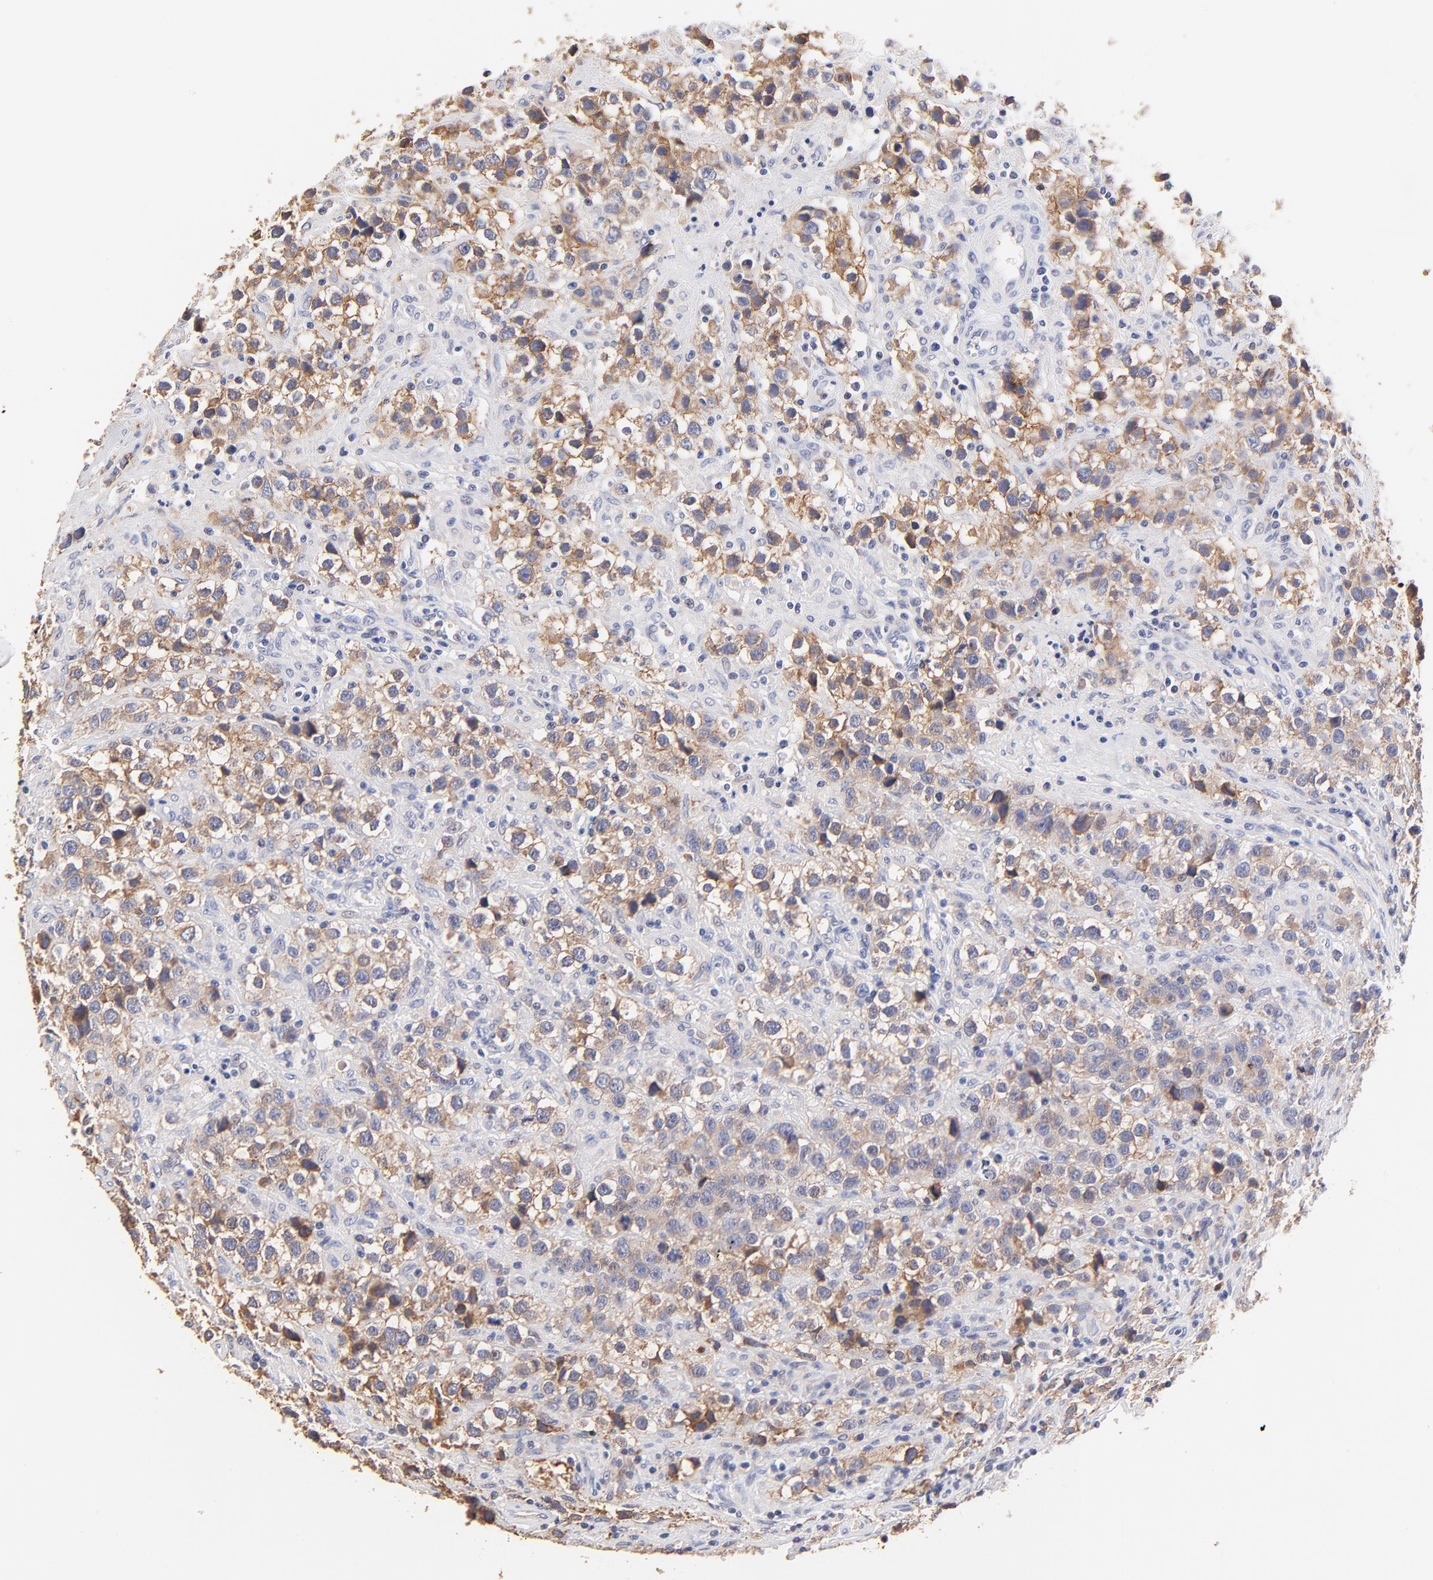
{"staining": {"intensity": "moderate", "quantity": ">75%", "location": "cytoplasmic/membranous"}, "tissue": "testis cancer", "cell_type": "Tumor cells", "image_type": "cancer", "snomed": [{"axis": "morphology", "description": "Seminoma, NOS"}, {"axis": "topography", "description": "Testis"}], "caption": "Testis seminoma stained for a protein (brown) shows moderate cytoplasmic/membranous positive positivity in approximately >75% of tumor cells.", "gene": "PTK7", "patient": {"sex": "male", "age": 43}}